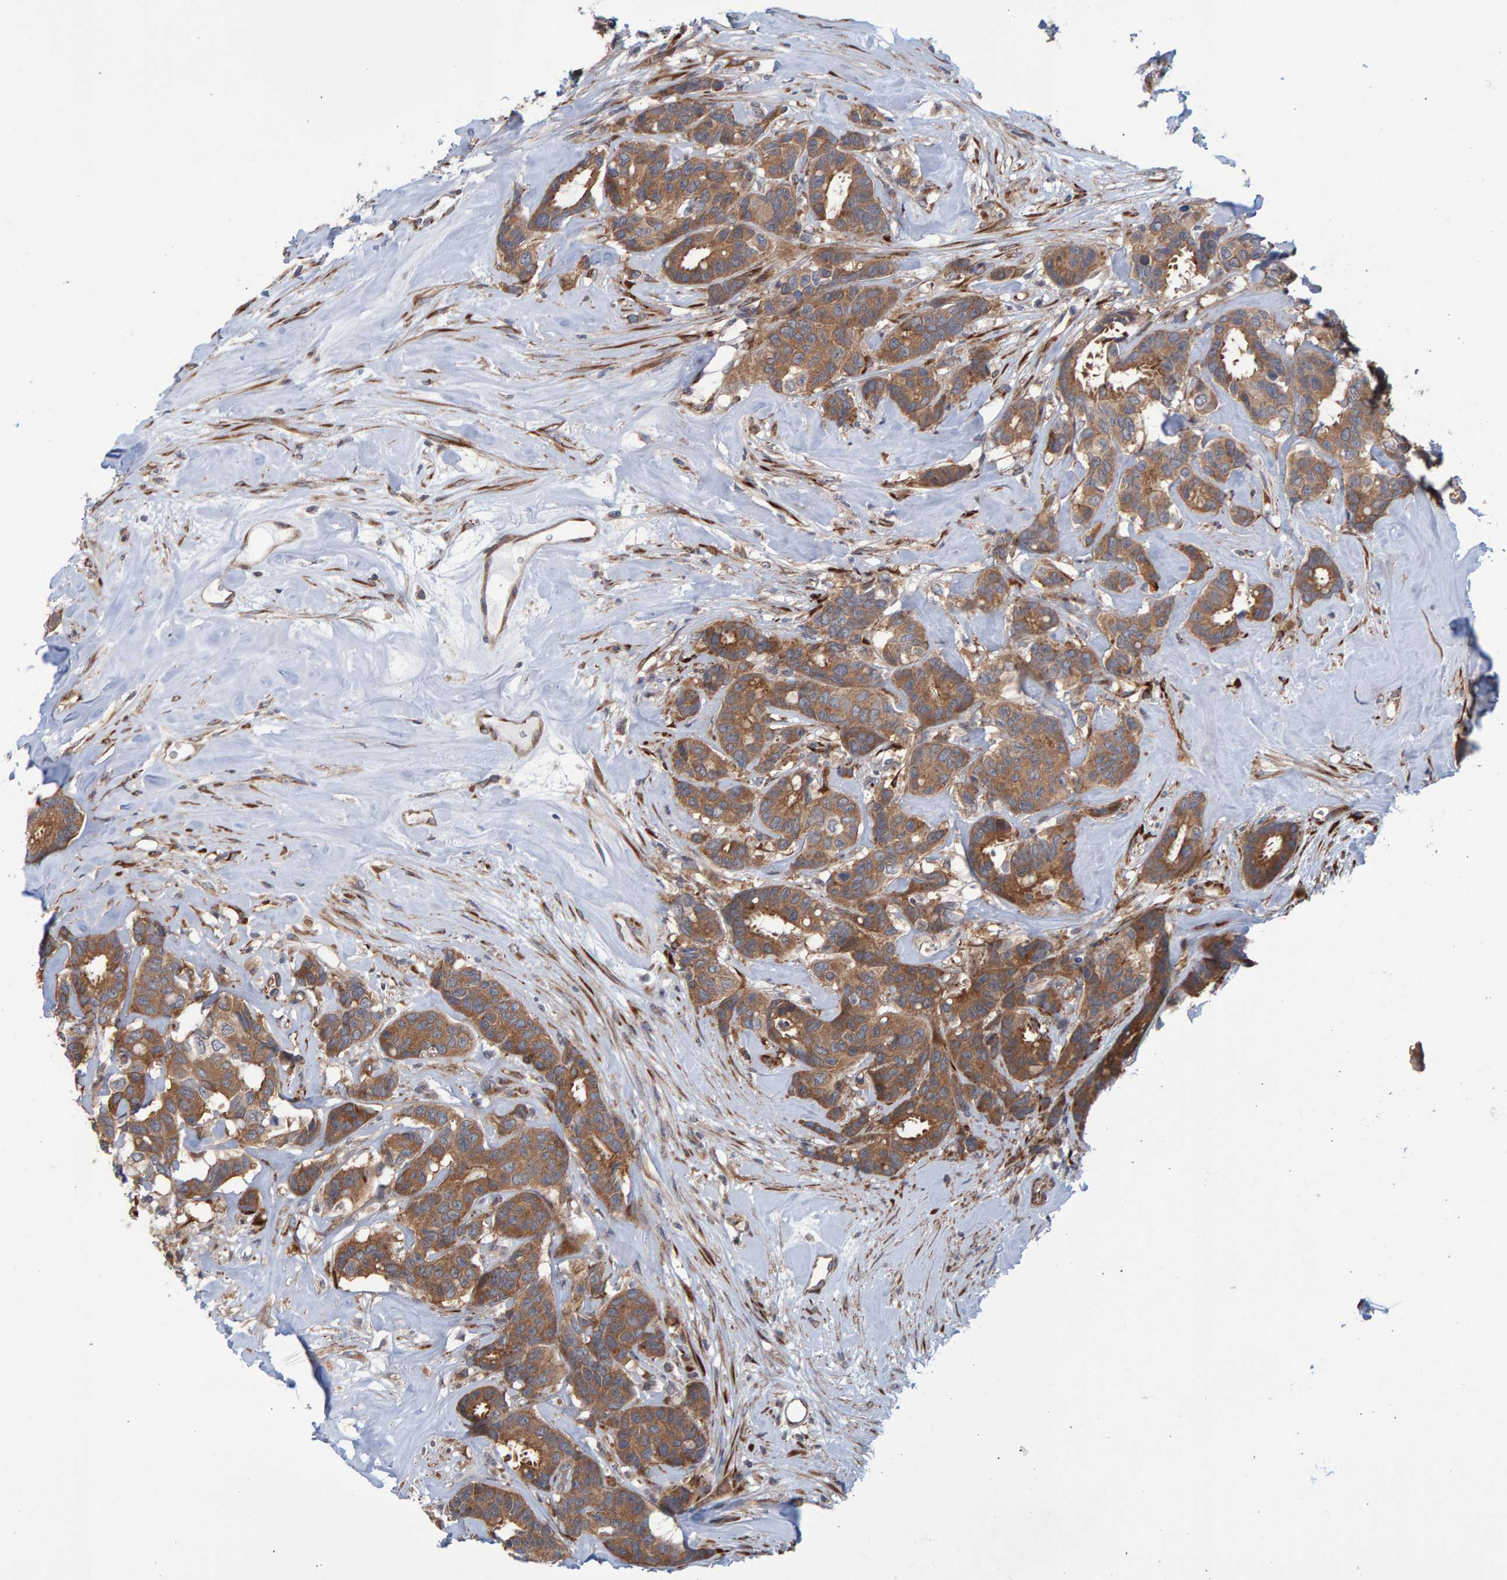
{"staining": {"intensity": "moderate", "quantity": ">75%", "location": "cytoplasmic/membranous"}, "tissue": "breast cancer", "cell_type": "Tumor cells", "image_type": "cancer", "snomed": [{"axis": "morphology", "description": "Duct carcinoma"}, {"axis": "topography", "description": "Breast"}], "caption": "Moderate cytoplasmic/membranous expression for a protein is identified in about >75% of tumor cells of breast infiltrating ductal carcinoma using IHC.", "gene": "LRBA", "patient": {"sex": "female", "age": 87}}